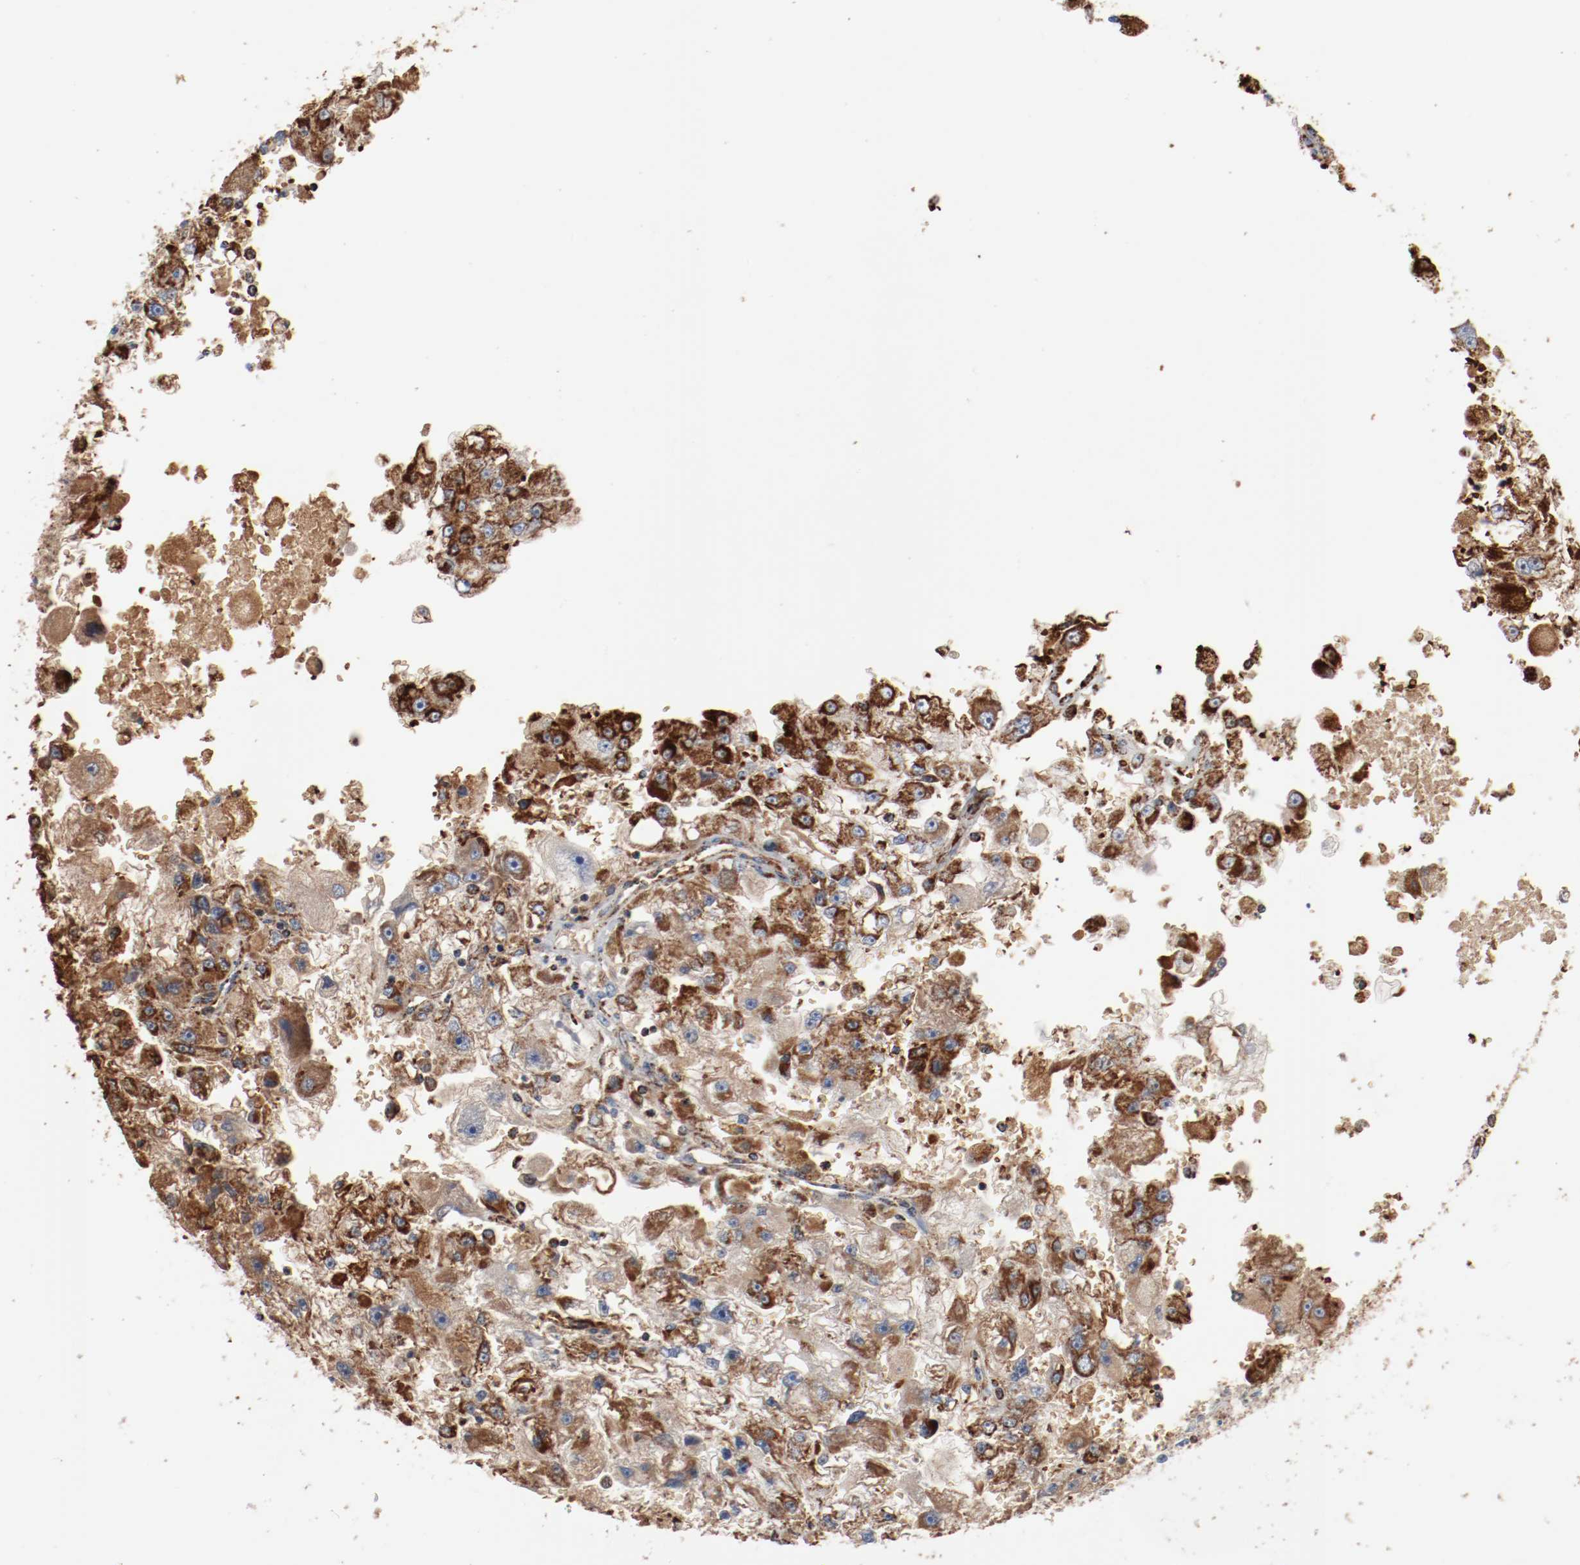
{"staining": {"intensity": "strong", "quantity": ">75%", "location": "cytoplasmic/membranous"}, "tissue": "renal cancer", "cell_type": "Tumor cells", "image_type": "cancer", "snomed": [{"axis": "morphology", "description": "Adenocarcinoma, NOS"}, {"axis": "topography", "description": "Kidney"}], "caption": "Renal cancer stained for a protein (brown) reveals strong cytoplasmic/membranous positive positivity in approximately >75% of tumor cells.", "gene": "NDUFB8", "patient": {"sex": "female", "age": 83}}